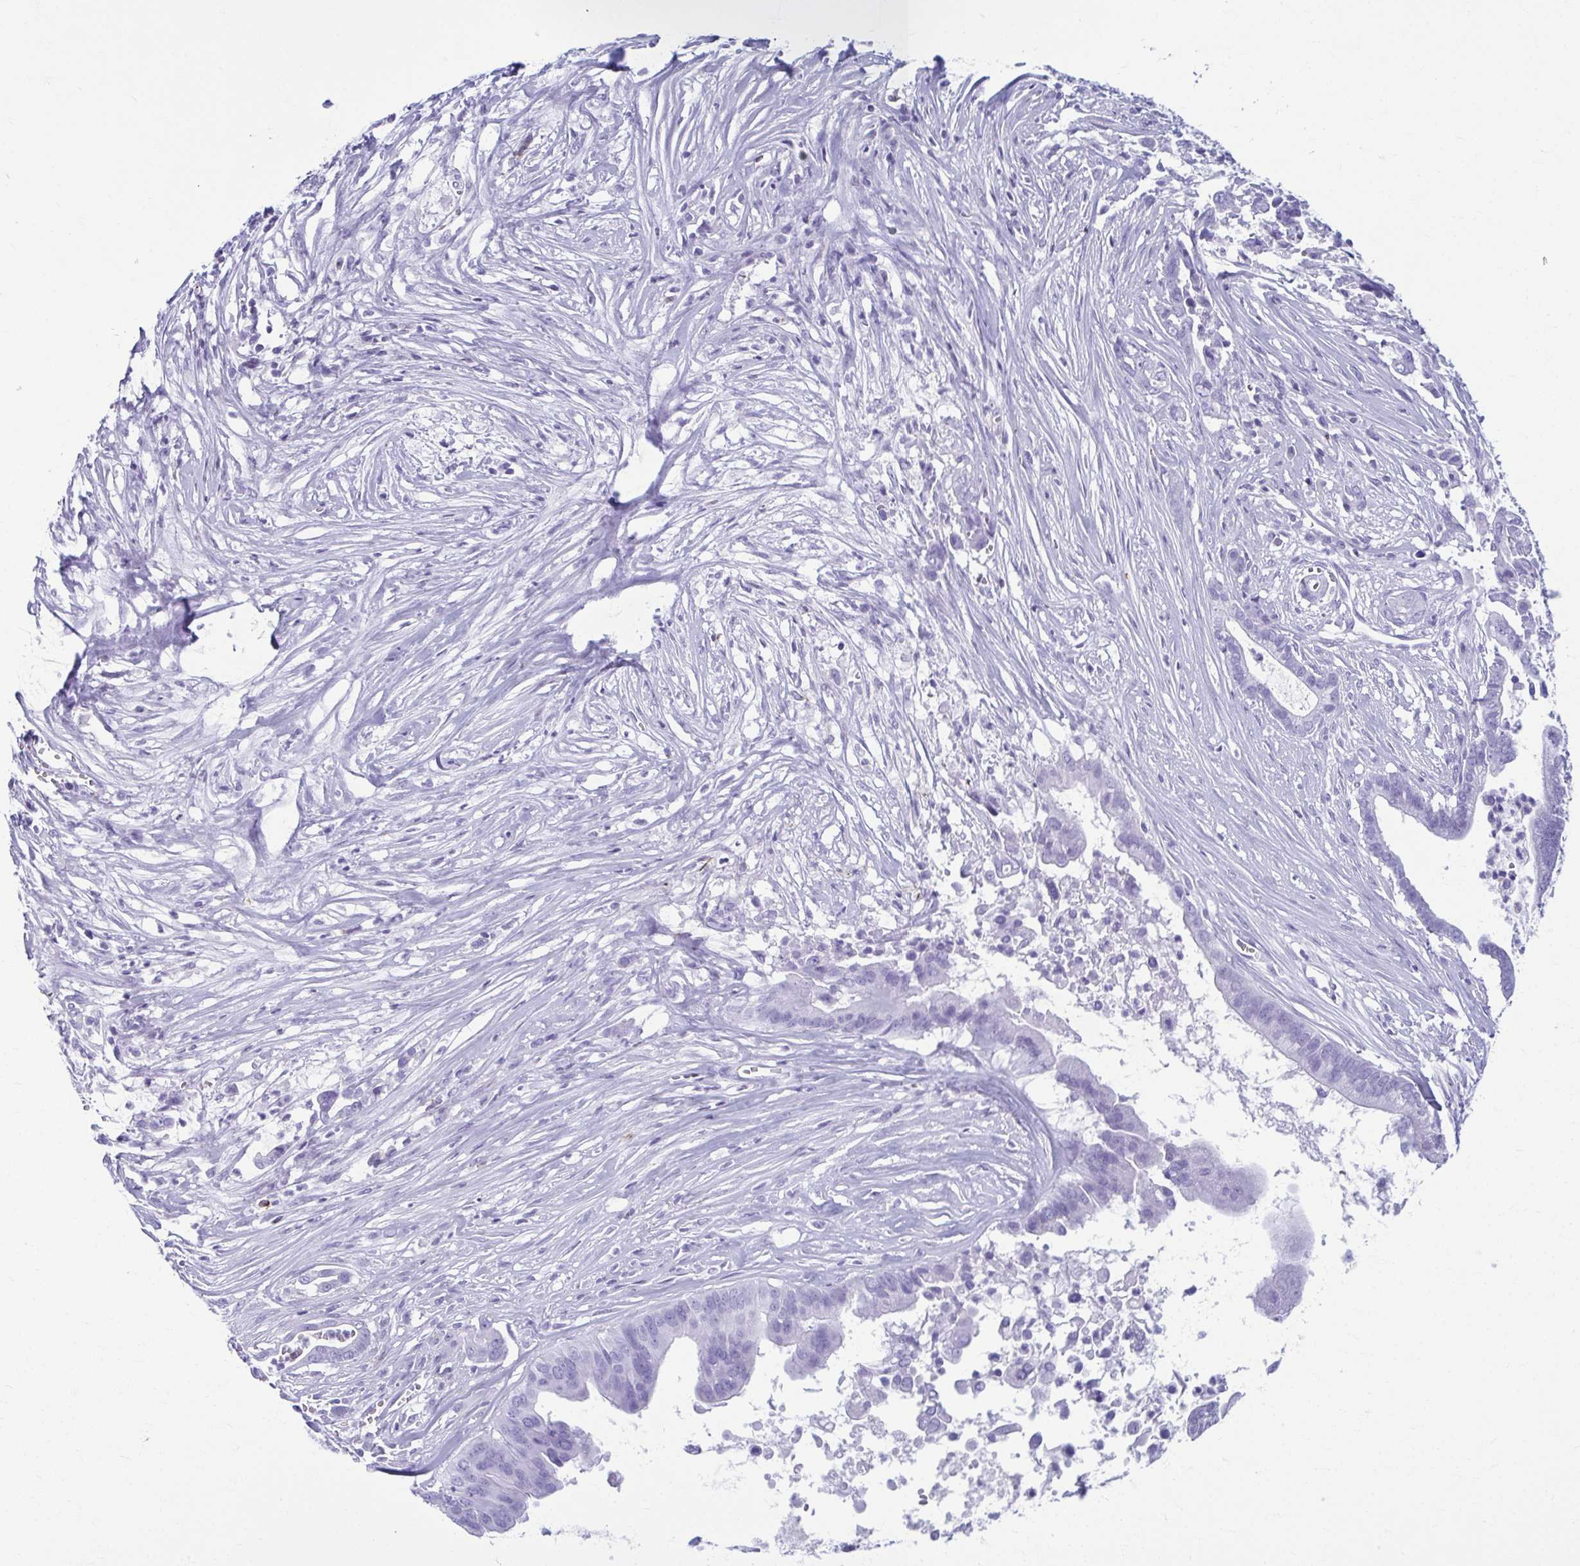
{"staining": {"intensity": "negative", "quantity": "none", "location": "none"}, "tissue": "pancreatic cancer", "cell_type": "Tumor cells", "image_type": "cancer", "snomed": [{"axis": "morphology", "description": "Adenocarcinoma, NOS"}, {"axis": "topography", "description": "Pancreas"}], "caption": "High power microscopy micrograph of an immunohistochemistry (IHC) histopathology image of pancreatic cancer (adenocarcinoma), revealing no significant staining in tumor cells.", "gene": "TCEAL3", "patient": {"sex": "male", "age": 61}}